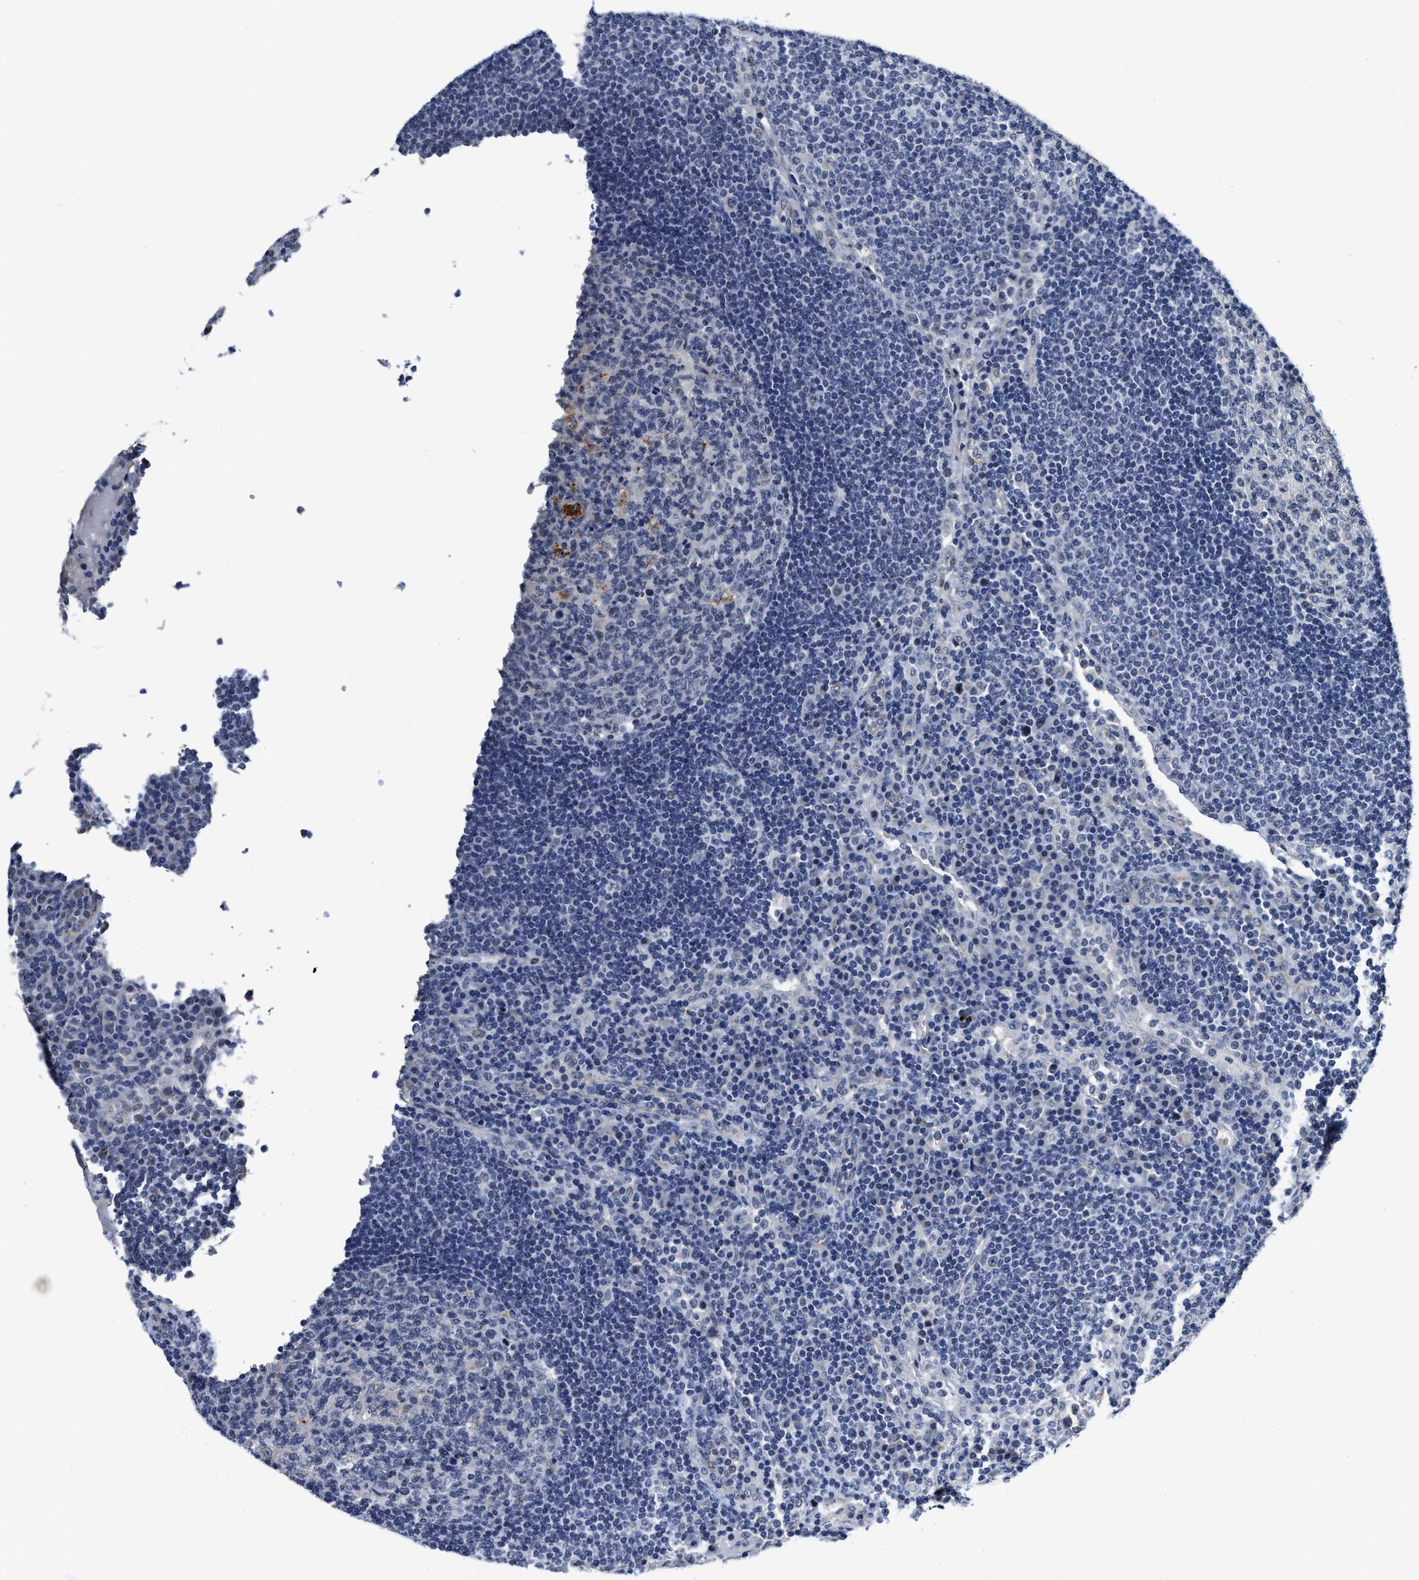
{"staining": {"intensity": "negative", "quantity": "none", "location": "none"}, "tissue": "lymph node", "cell_type": "Germinal center cells", "image_type": "normal", "snomed": [{"axis": "morphology", "description": "Normal tissue, NOS"}, {"axis": "topography", "description": "Lymph node"}], "caption": "Immunohistochemistry histopathology image of unremarkable human lymph node stained for a protein (brown), which exhibits no staining in germinal center cells.", "gene": "GHITM", "patient": {"sex": "female", "age": 53}}